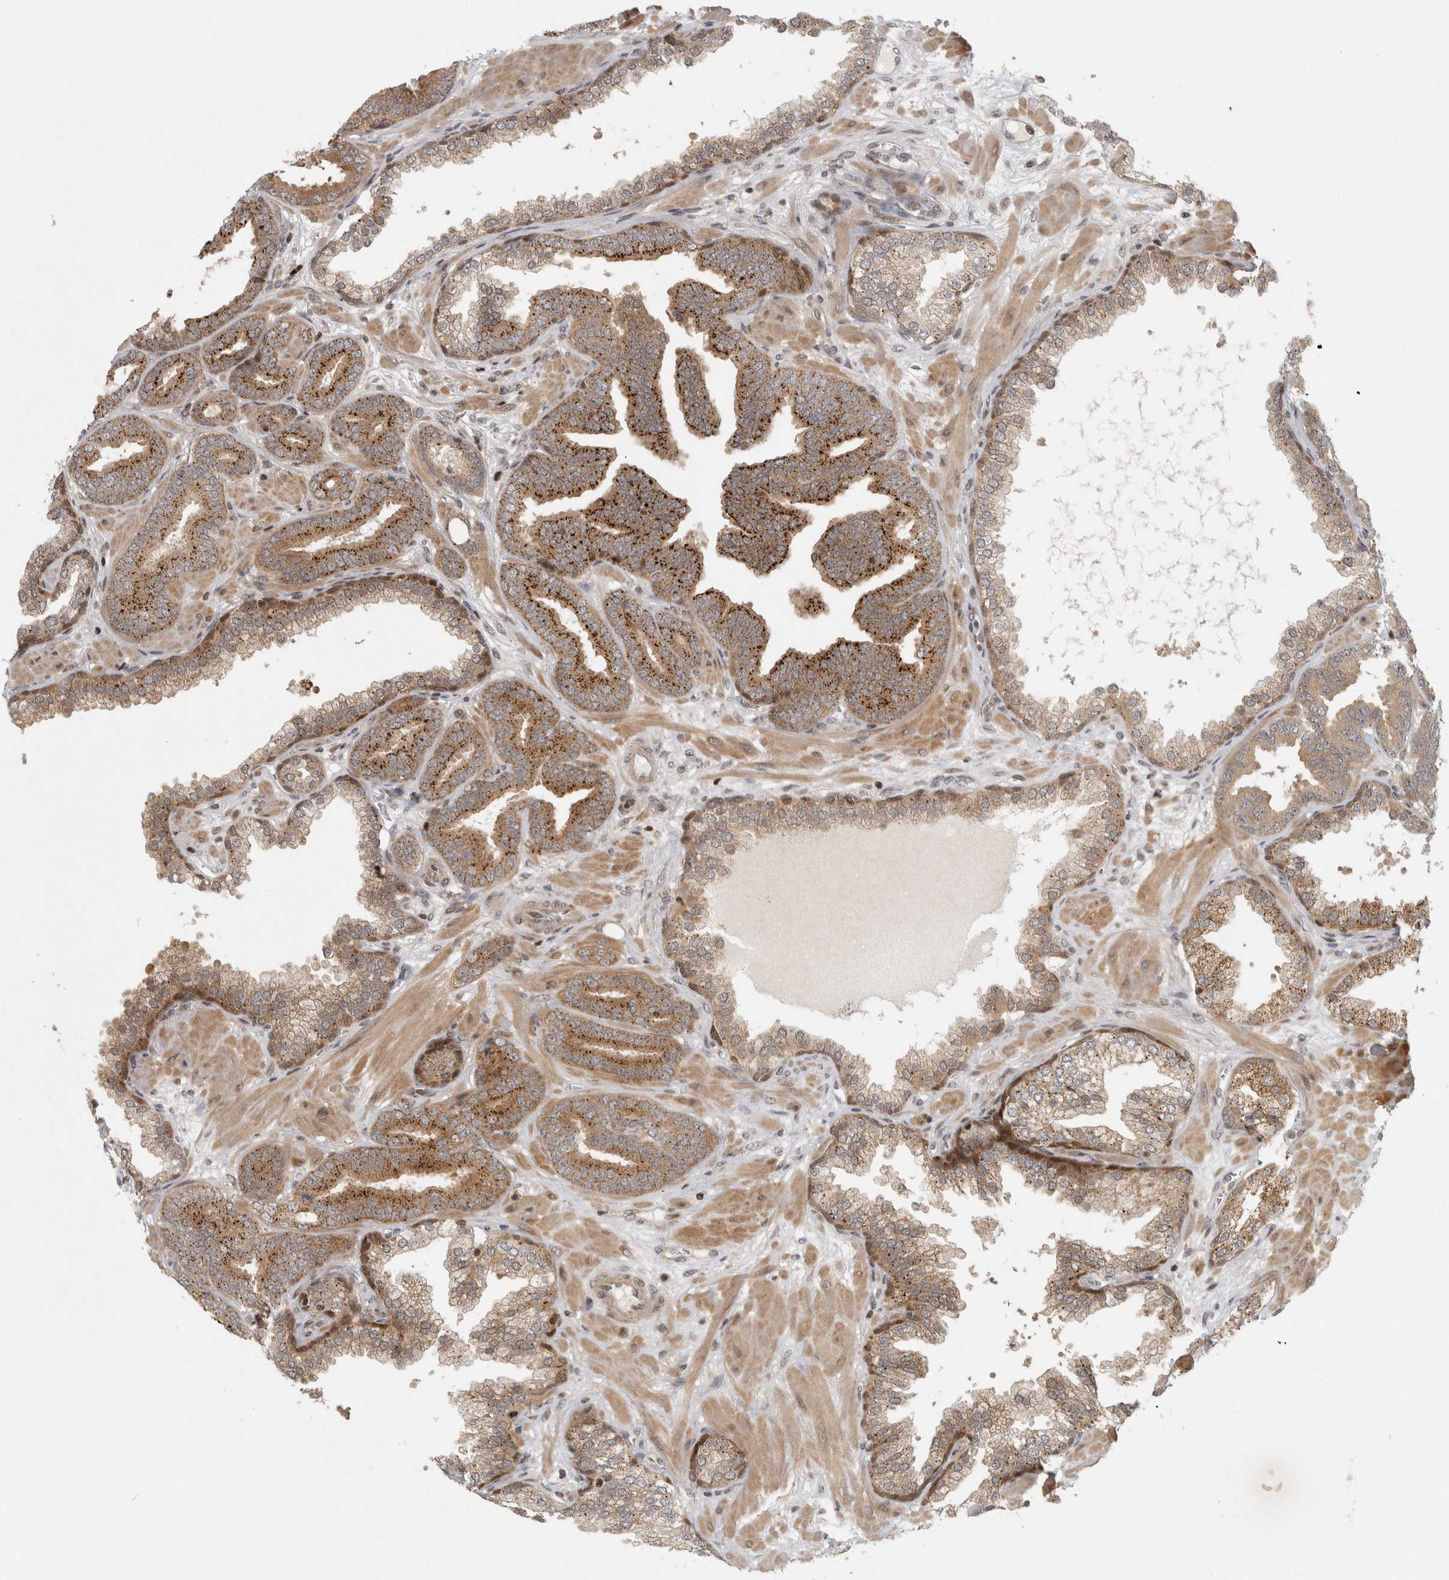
{"staining": {"intensity": "strong", "quantity": "25%-75%", "location": "cytoplasmic/membranous"}, "tissue": "prostate cancer", "cell_type": "Tumor cells", "image_type": "cancer", "snomed": [{"axis": "morphology", "description": "Adenocarcinoma, Low grade"}, {"axis": "topography", "description": "Prostate"}], "caption": "Immunohistochemical staining of human prostate cancer shows strong cytoplasmic/membranous protein positivity in approximately 25%-75% of tumor cells.", "gene": "KDM8", "patient": {"sex": "male", "age": 62}}